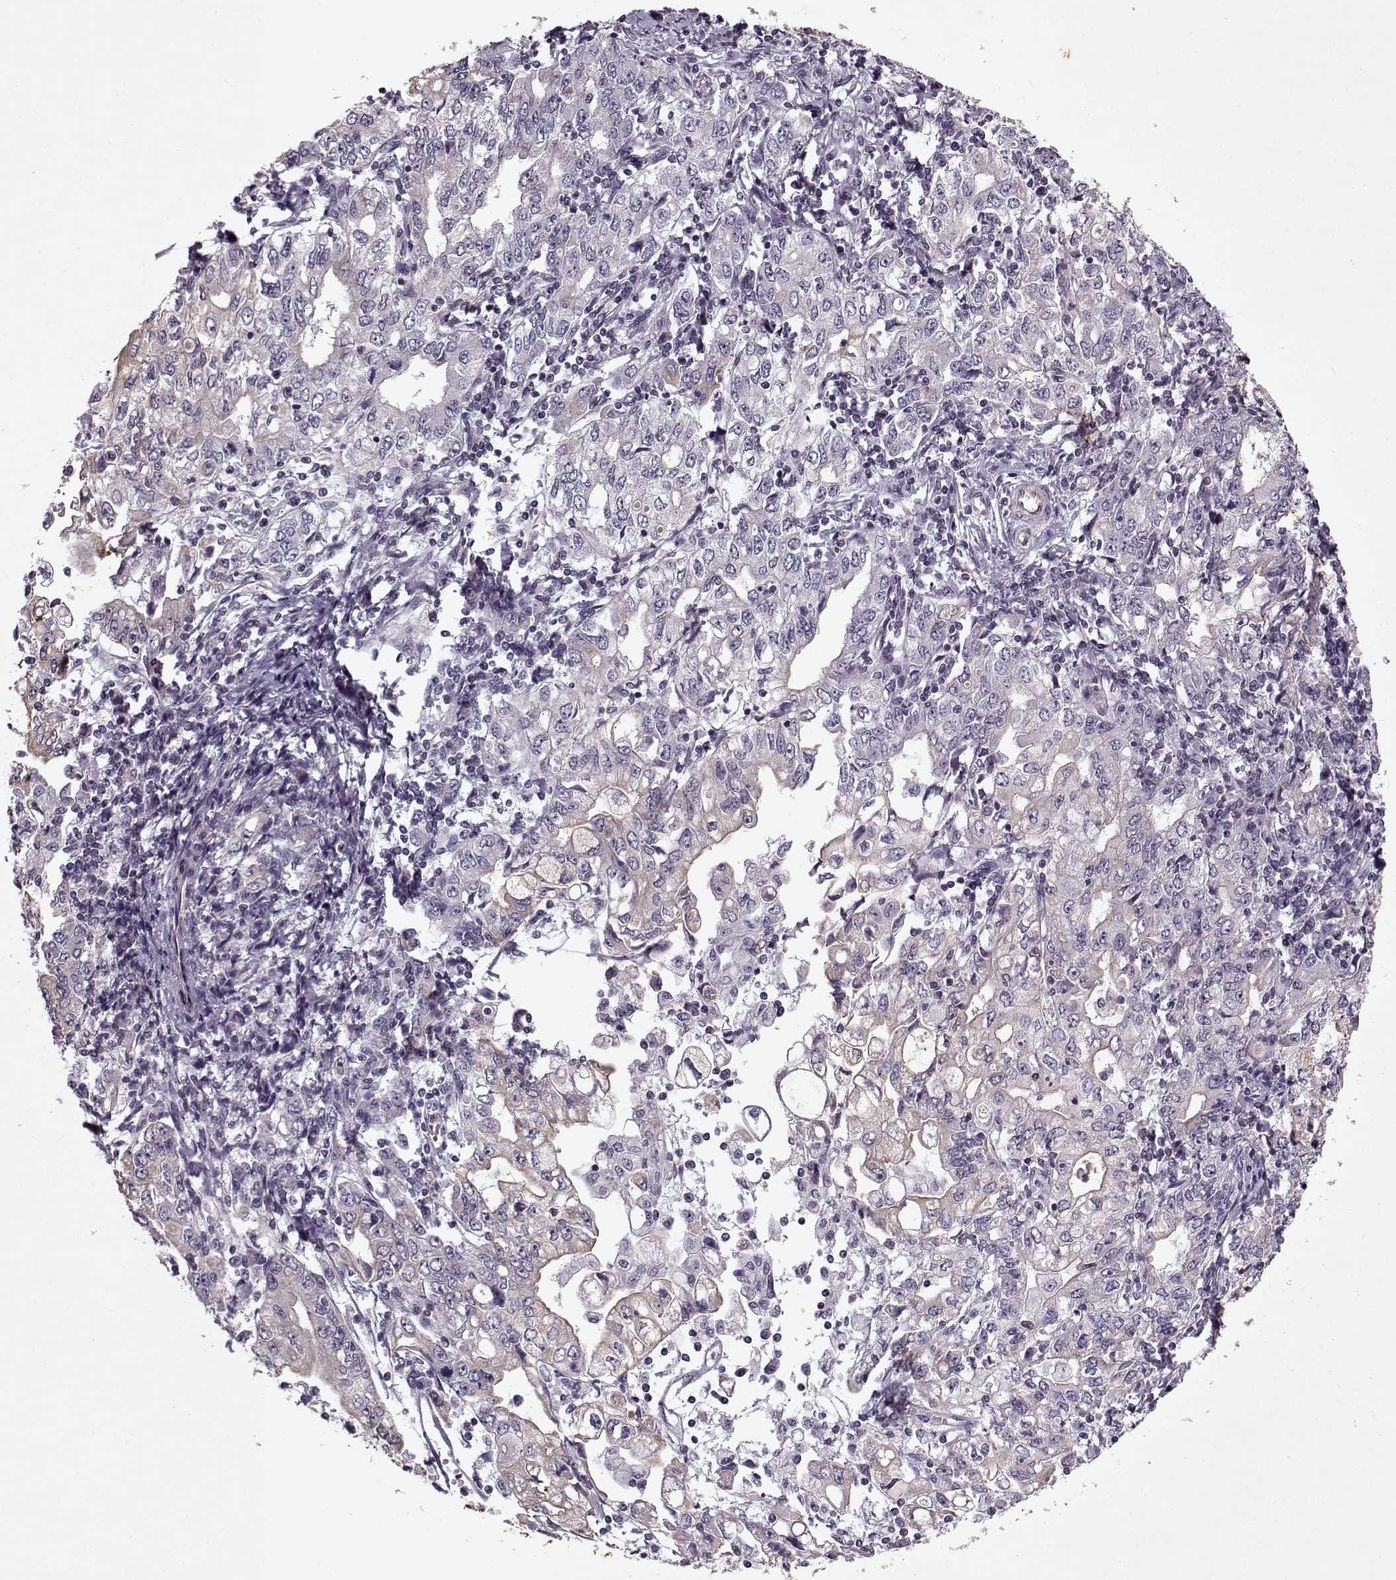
{"staining": {"intensity": "weak", "quantity": ">75%", "location": "cytoplasmic/membranous"}, "tissue": "stomach cancer", "cell_type": "Tumor cells", "image_type": "cancer", "snomed": [{"axis": "morphology", "description": "Adenocarcinoma, NOS"}, {"axis": "topography", "description": "Stomach, lower"}], "caption": "Protein expression analysis of human stomach adenocarcinoma reveals weak cytoplasmic/membranous staining in approximately >75% of tumor cells.", "gene": "KRT9", "patient": {"sex": "female", "age": 72}}